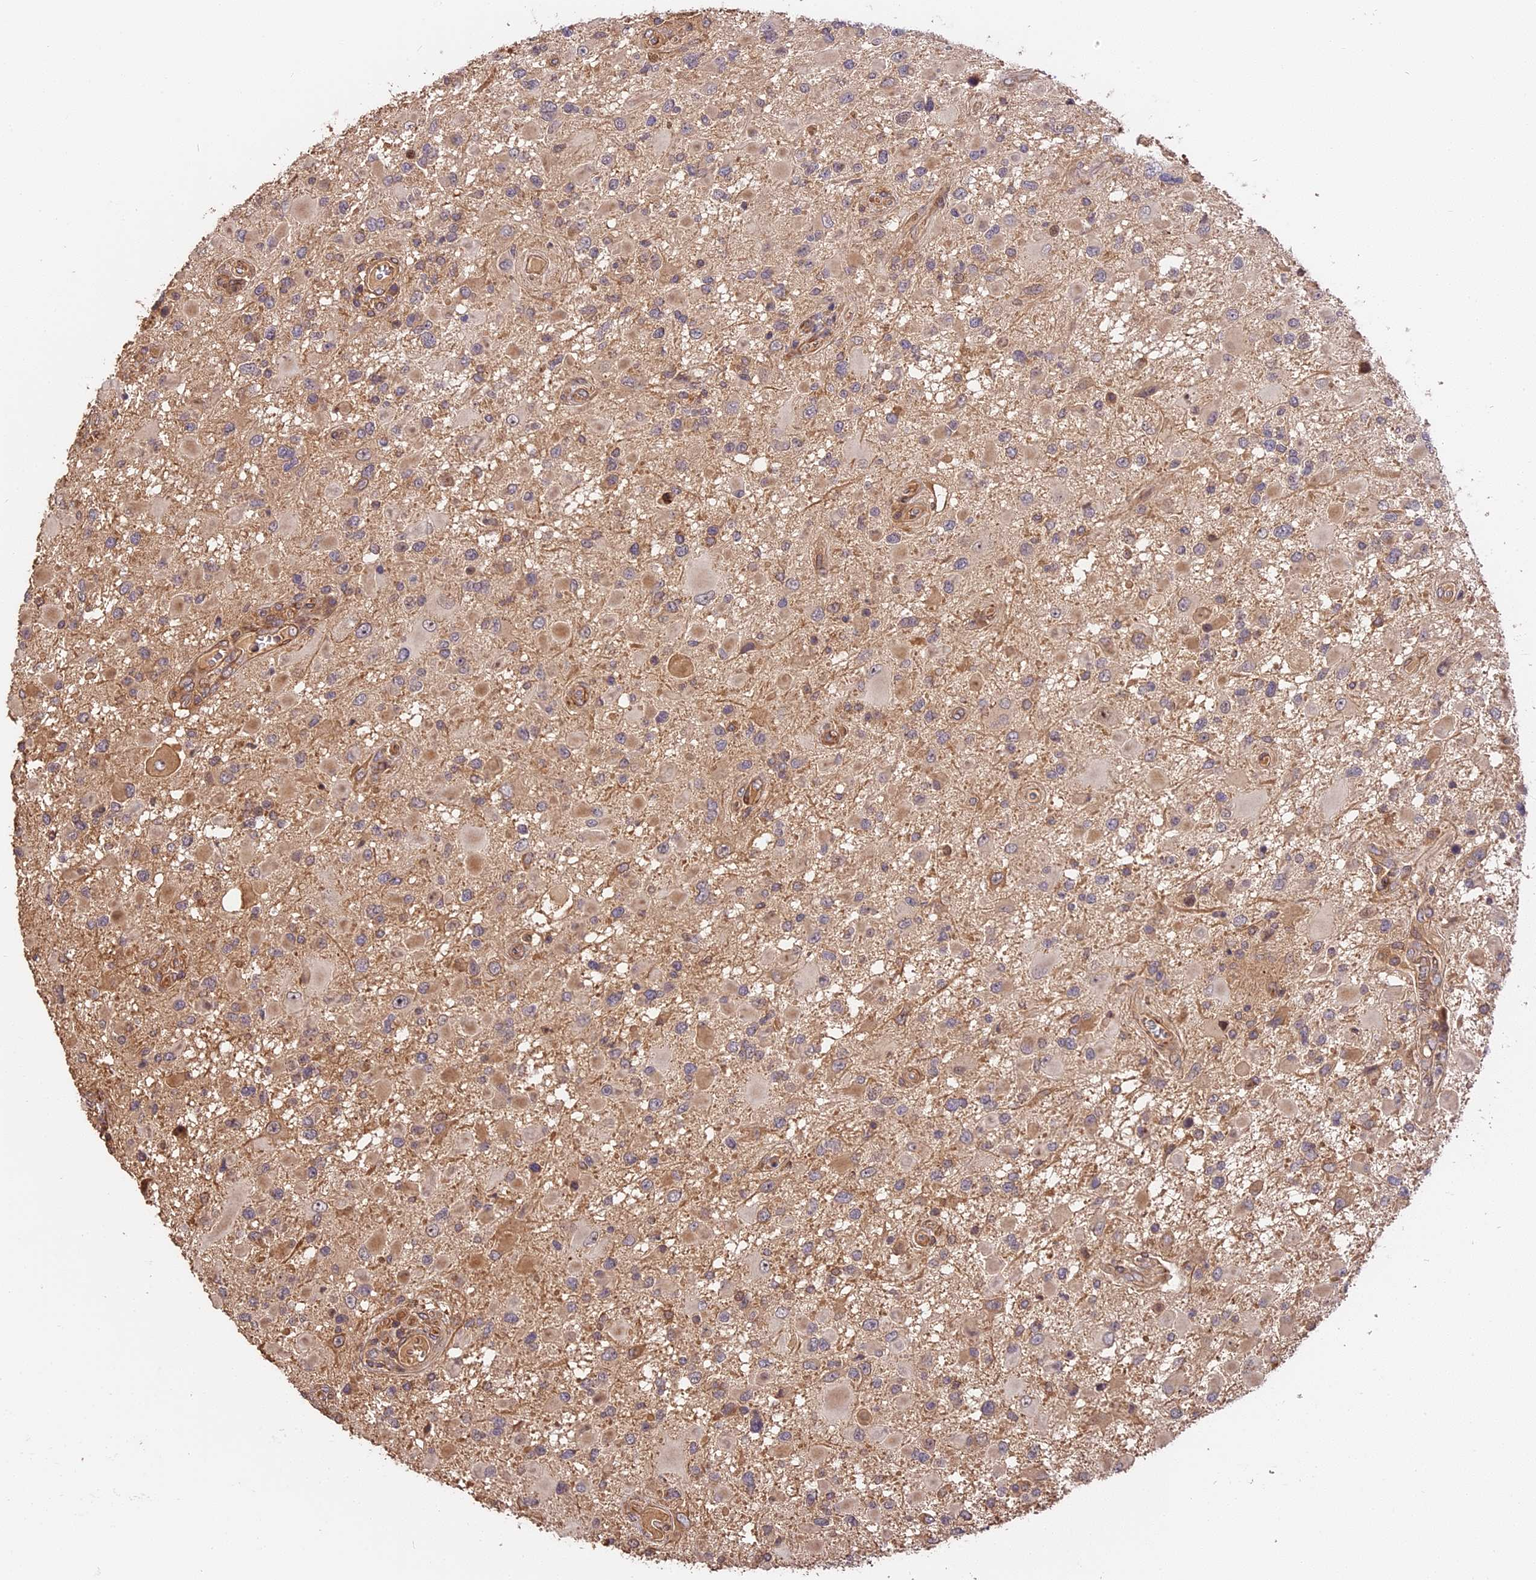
{"staining": {"intensity": "weak", "quantity": "25%-75%", "location": "cytoplasmic/membranous"}, "tissue": "glioma", "cell_type": "Tumor cells", "image_type": "cancer", "snomed": [{"axis": "morphology", "description": "Glioma, malignant, High grade"}, {"axis": "topography", "description": "Brain"}], "caption": "Immunohistochemical staining of human malignant glioma (high-grade) demonstrates low levels of weak cytoplasmic/membranous protein staining in about 25%-75% of tumor cells.", "gene": "ARHGAP17", "patient": {"sex": "male", "age": 53}}